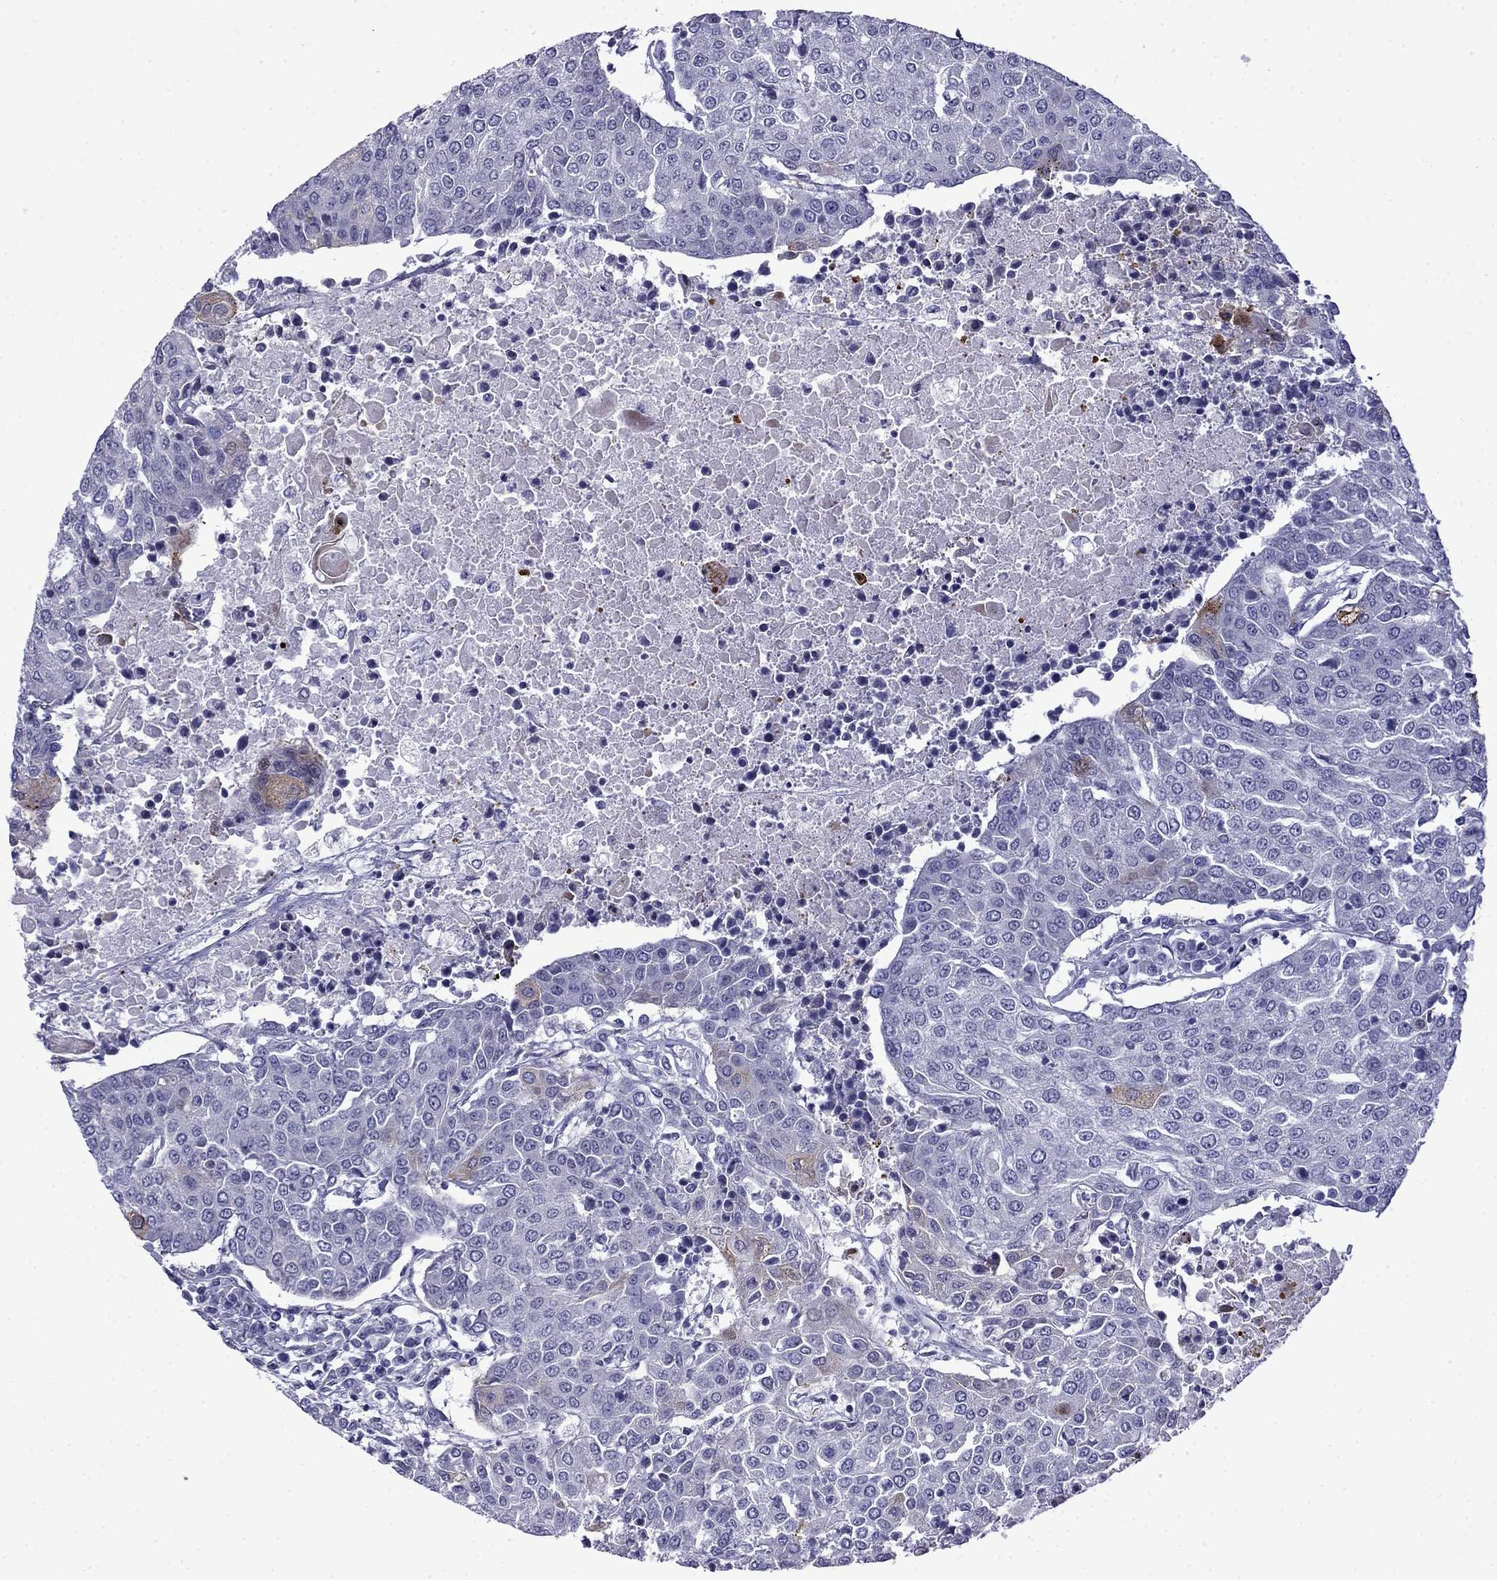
{"staining": {"intensity": "weak", "quantity": "<25%", "location": "cytoplasmic/membranous"}, "tissue": "urothelial cancer", "cell_type": "Tumor cells", "image_type": "cancer", "snomed": [{"axis": "morphology", "description": "Urothelial carcinoma, High grade"}, {"axis": "topography", "description": "Urinary bladder"}], "caption": "There is no significant staining in tumor cells of urothelial cancer.", "gene": "PRR18", "patient": {"sex": "female", "age": 85}}